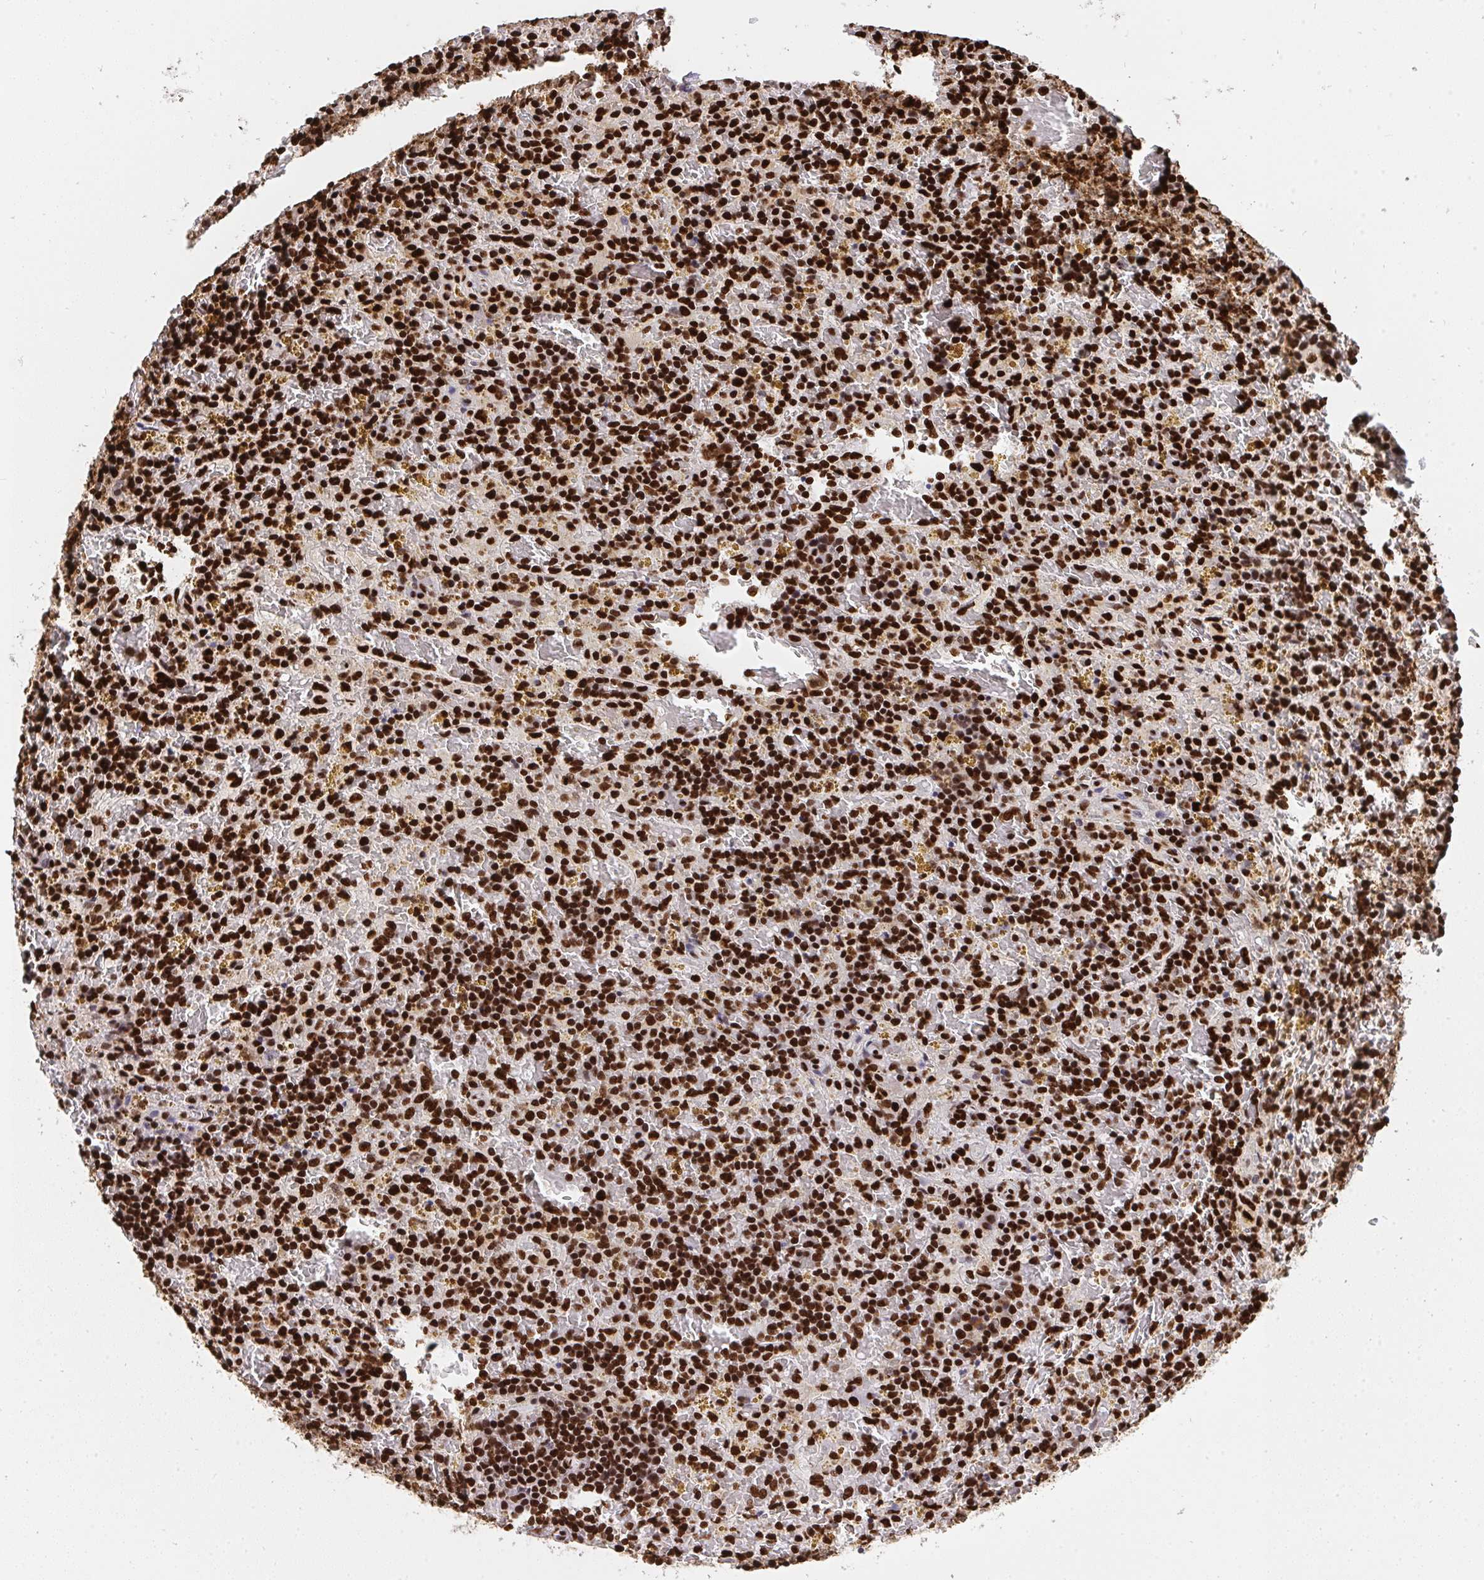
{"staining": {"intensity": "strong", "quantity": ">75%", "location": "nuclear"}, "tissue": "lymphoma", "cell_type": "Tumor cells", "image_type": "cancer", "snomed": [{"axis": "morphology", "description": "Malignant lymphoma, non-Hodgkin's type, Low grade"}, {"axis": "topography", "description": "Spleen"}], "caption": "Strong nuclear positivity for a protein is appreciated in approximately >75% of tumor cells of lymphoma using immunohistochemistry (IHC).", "gene": "HNRNPL", "patient": {"sex": "female", "age": 65}}